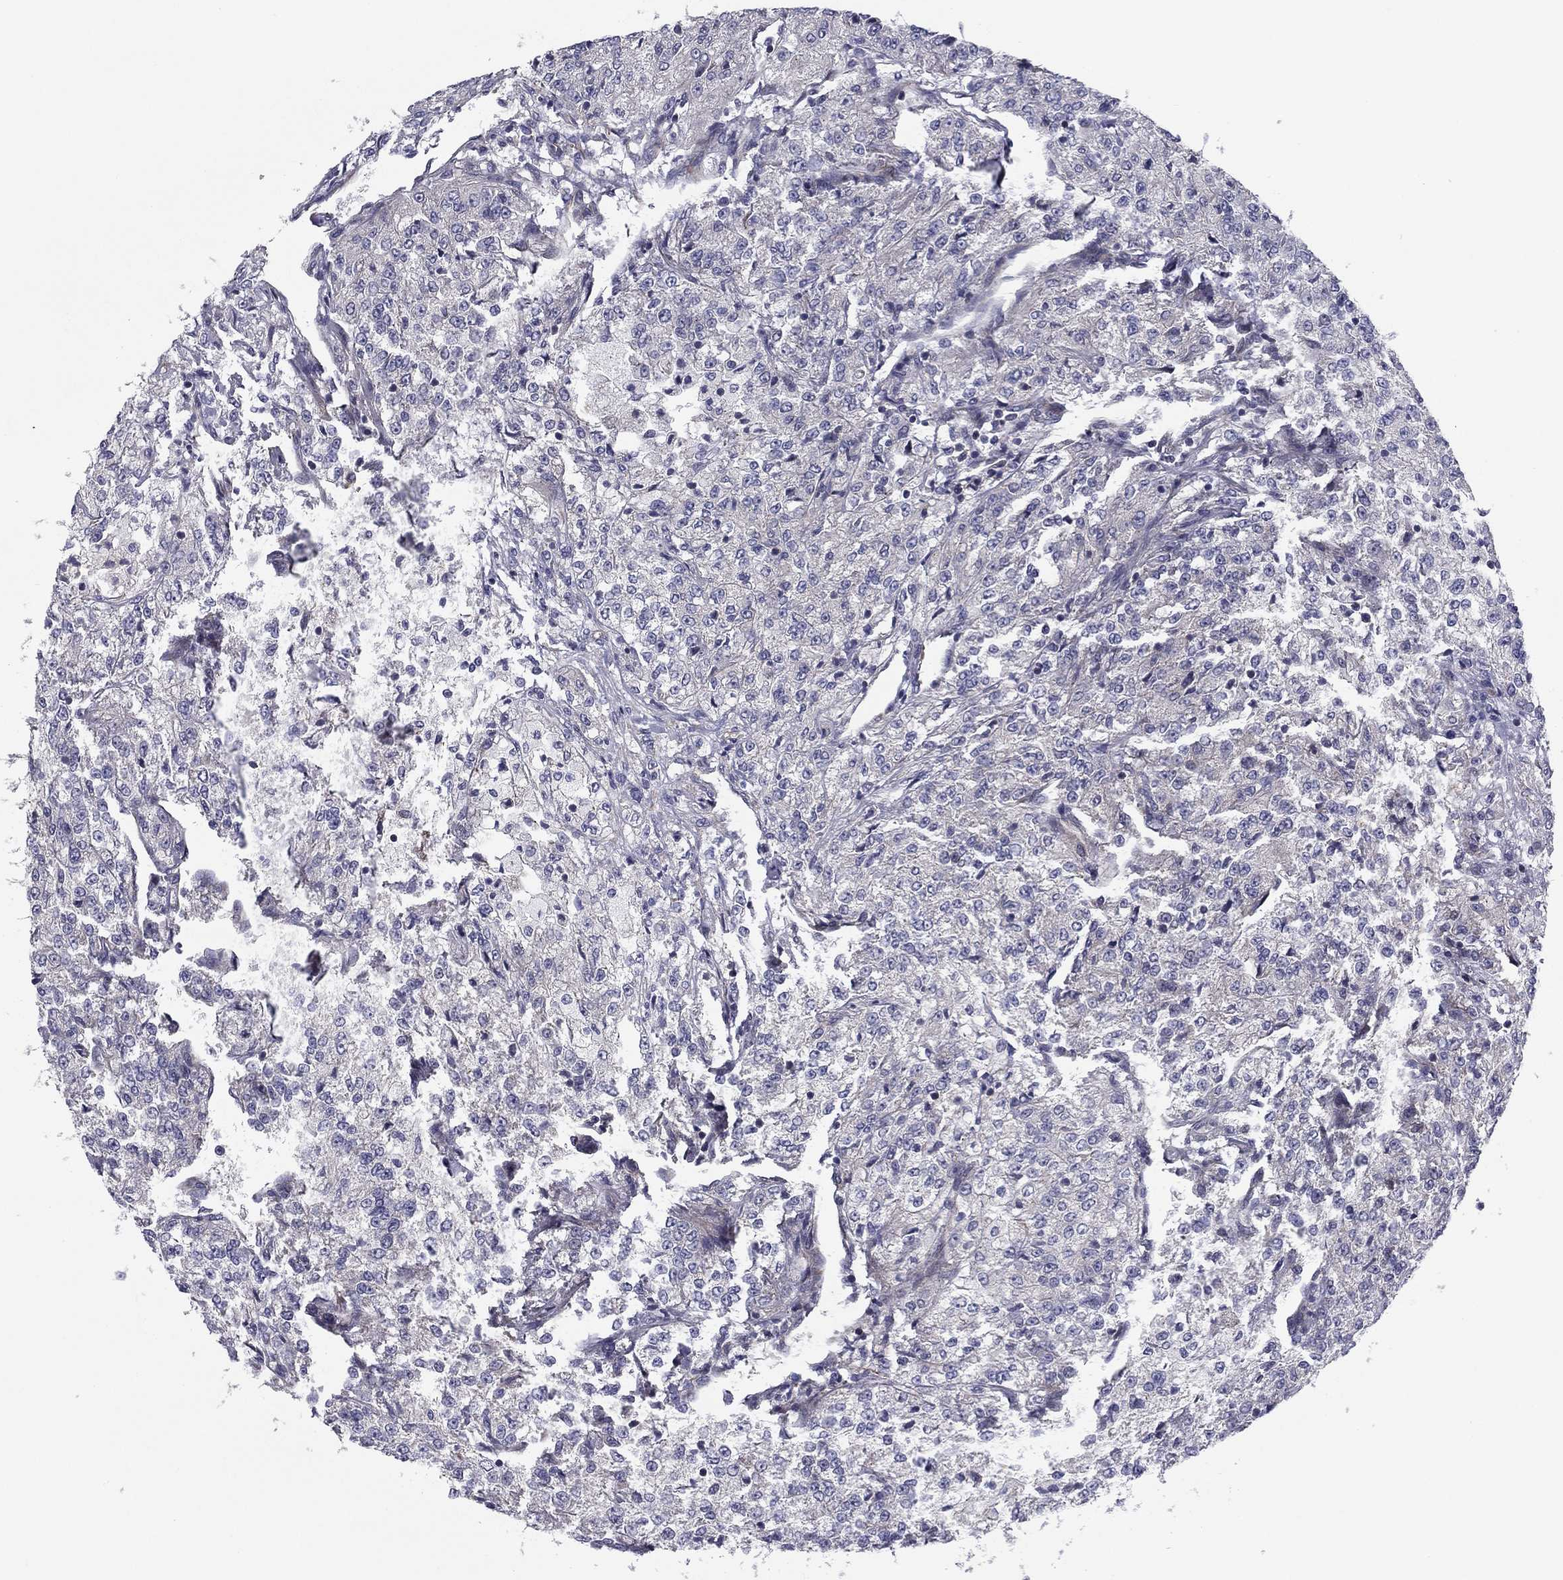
{"staining": {"intensity": "negative", "quantity": "none", "location": "none"}, "tissue": "renal cancer", "cell_type": "Tumor cells", "image_type": "cancer", "snomed": [{"axis": "morphology", "description": "Adenocarcinoma, NOS"}, {"axis": "topography", "description": "Kidney"}], "caption": "High magnification brightfield microscopy of adenocarcinoma (renal) stained with DAB (3,3'-diaminobenzidine) (brown) and counterstained with hematoxylin (blue): tumor cells show no significant staining.", "gene": "CLSTN1", "patient": {"sex": "female", "age": 63}}